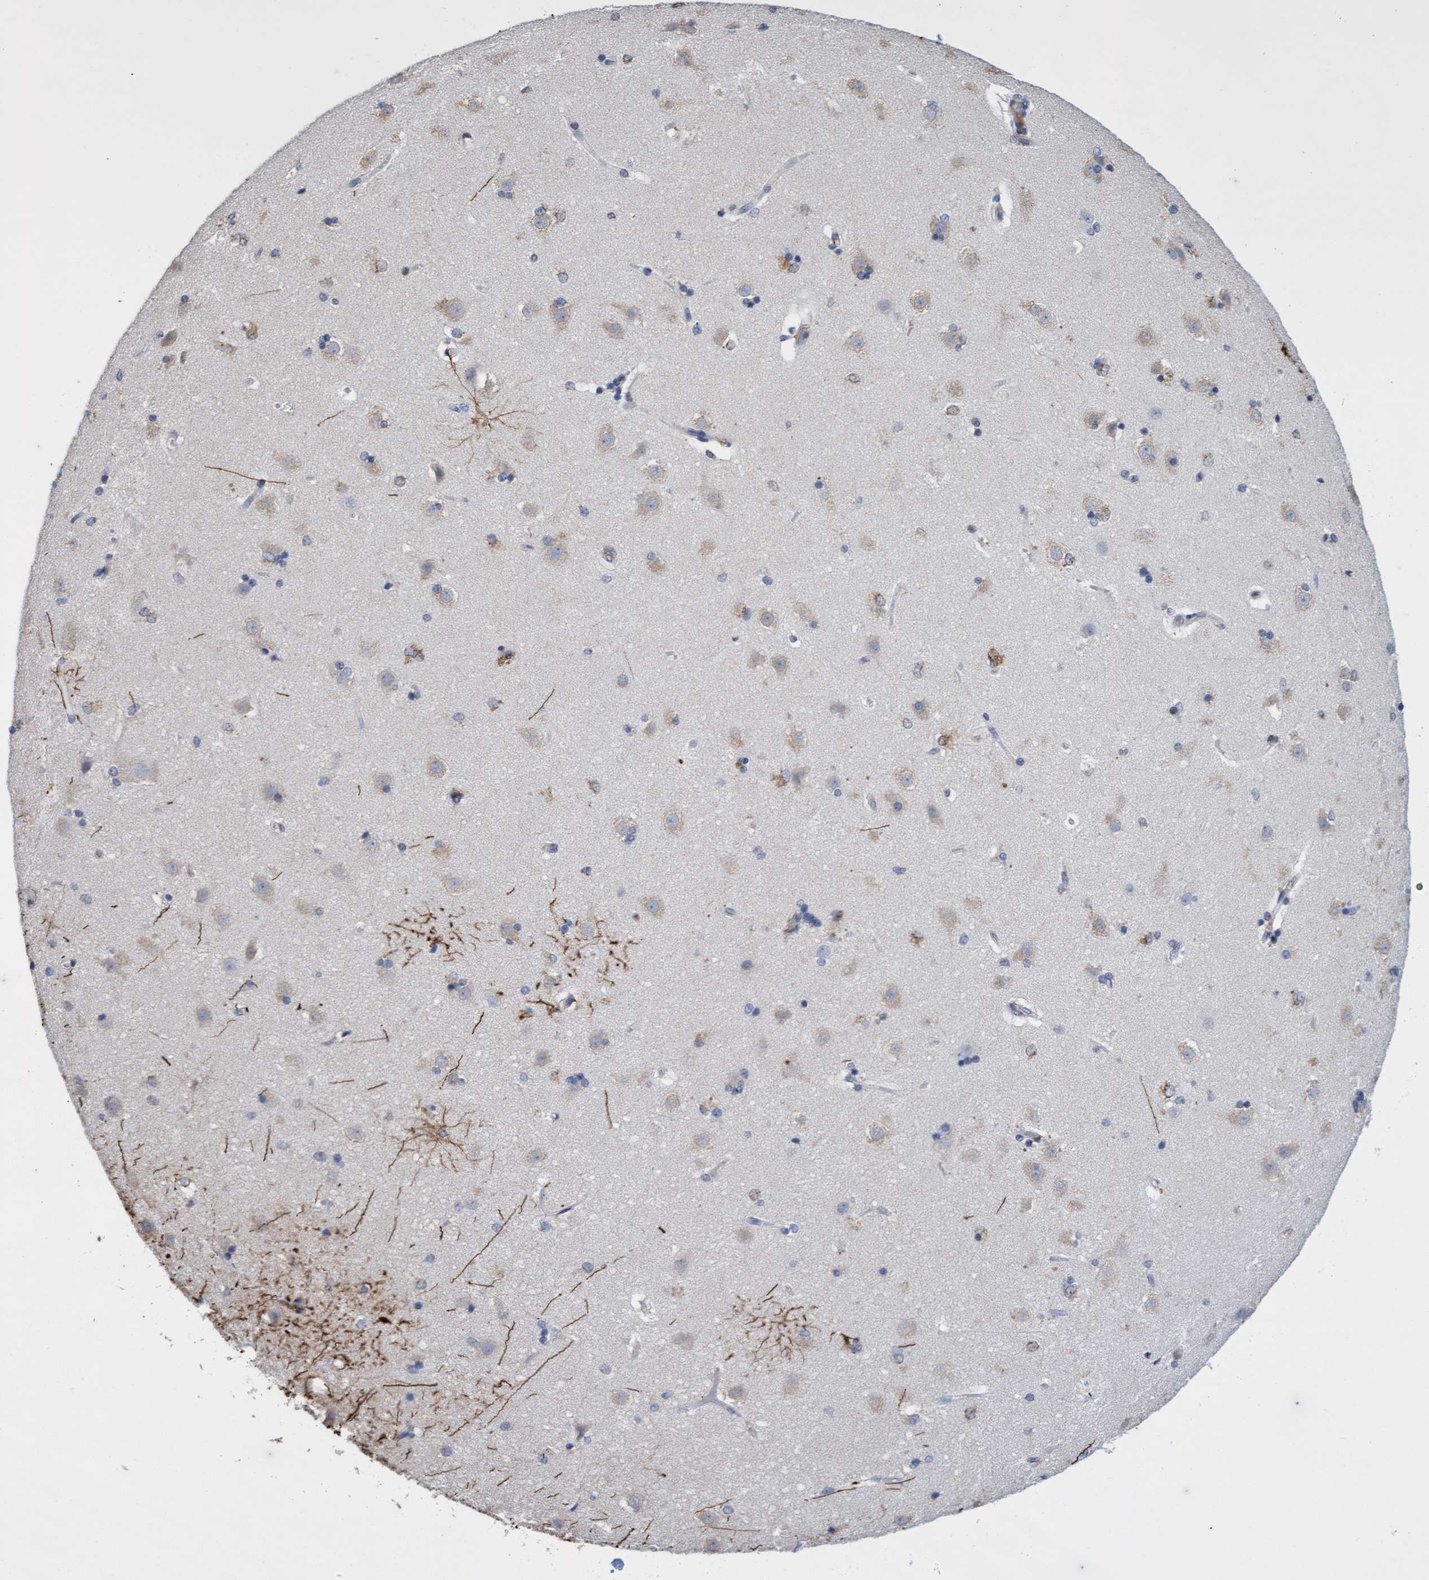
{"staining": {"intensity": "strong", "quantity": "25%-75%", "location": "cytoplasmic/membranous"}, "tissue": "caudate", "cell_type": "Glial cells", "image_type": "normal", "snomed": [{"axis": "morphology", "description": "Normal tissue, NOS"}, {"axis": "topography", "description": "Lateral ventricle wall"}], "caption": "The photomicrograph reveals immunohistochemical staining of unremarkable caudate. There is strong cytoplasmic/membranous expression is seen in approximately 25%-75% of glial cells.", "gene": "GPR39", "patient": {"sex": "female", "age": 19}}